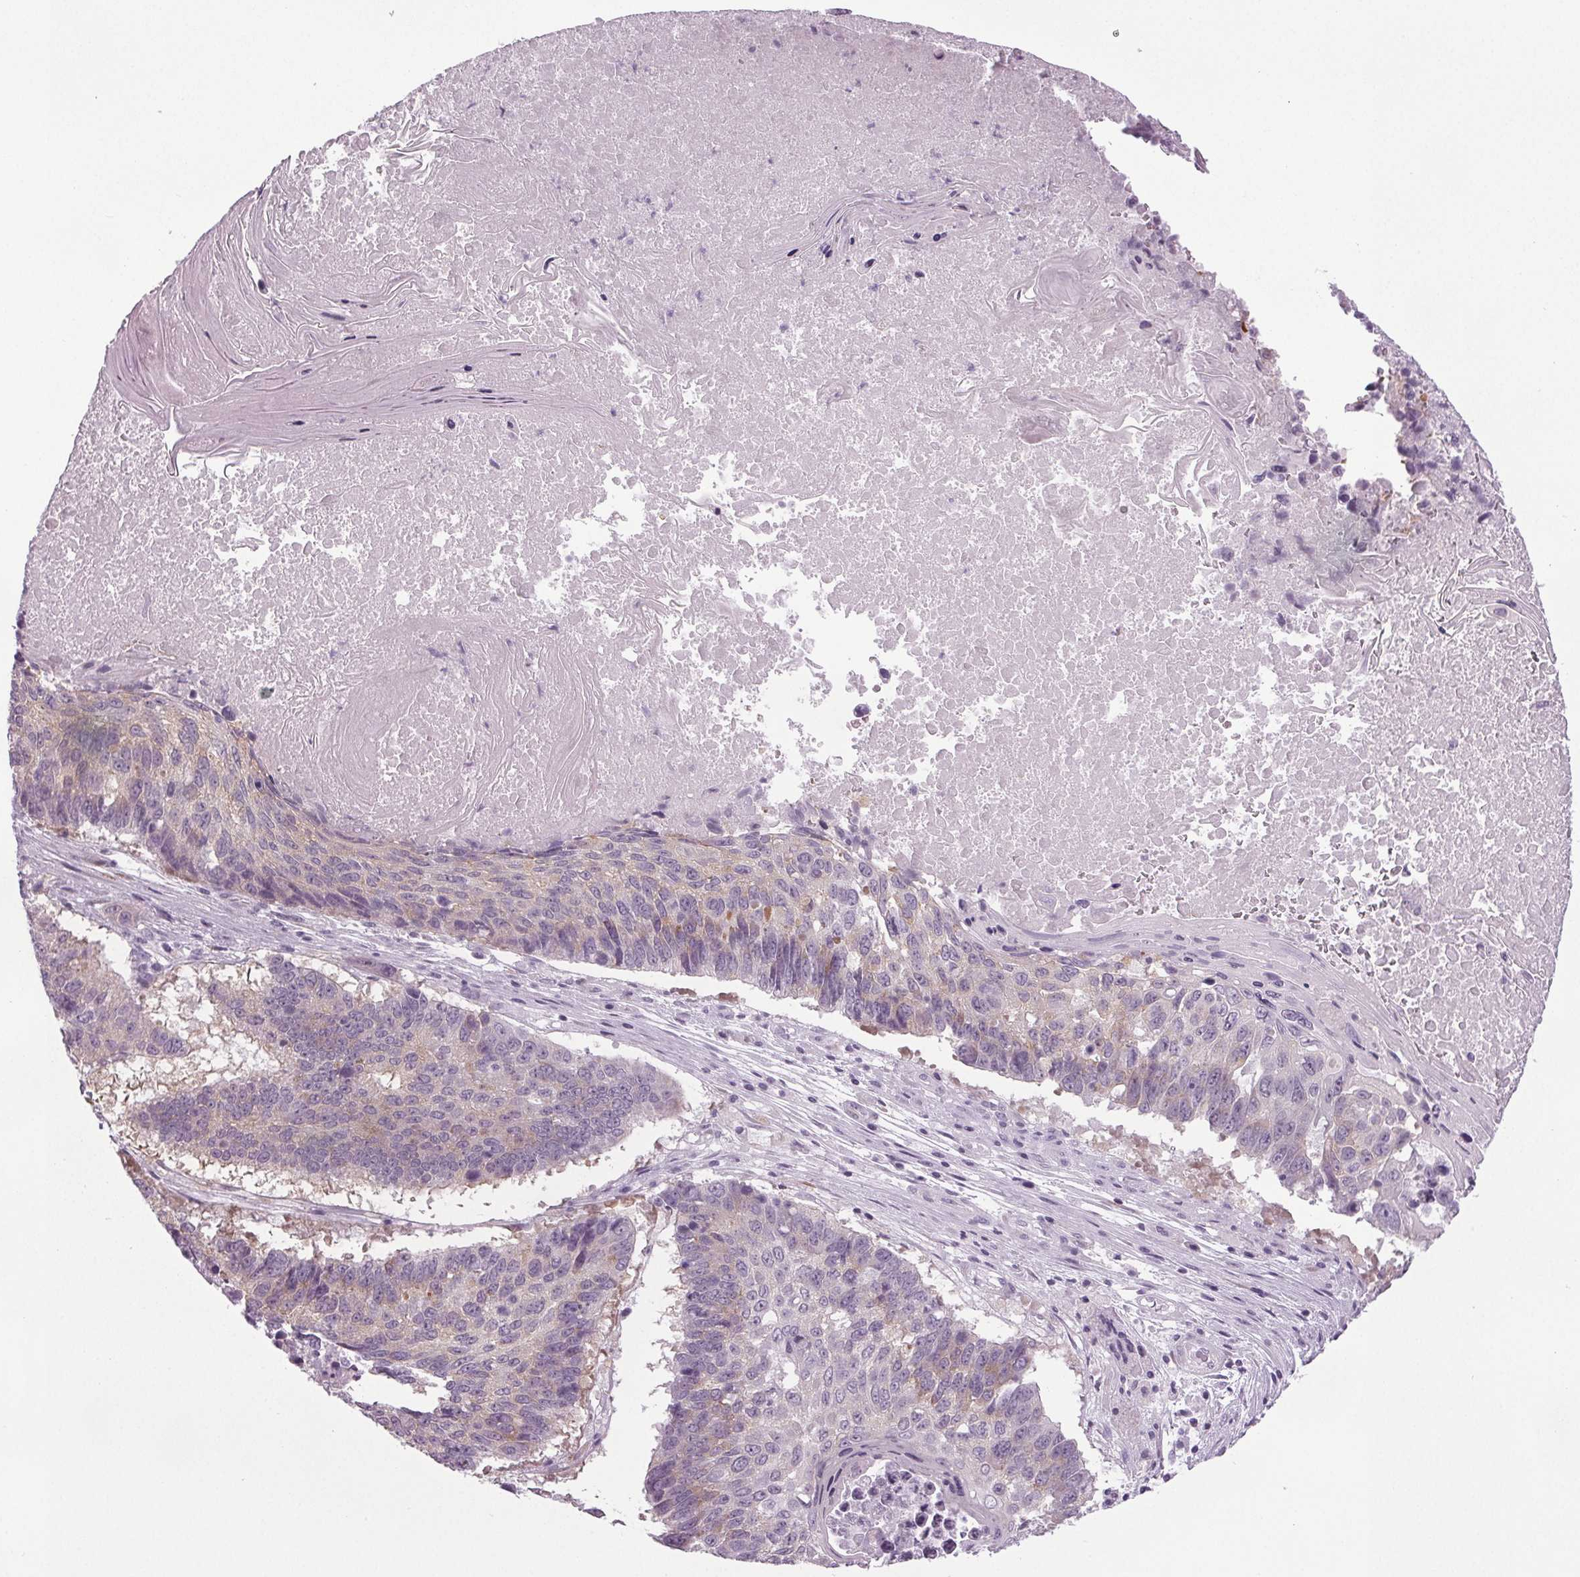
{"staining": {"intensity": "weak", "quantity": "<25%", "location": "cytoplasmic/membranous"}, "tissue": "lung cancer", "cell_type": "Tumor cells", "image_type": "cancer", "snomed": [{"axis": "morphology", "description": "Squamous cell carcinoma, NOS"}, {"axis": "topography", "description": "Lung"}], "caption": "Protein analysis of squamous cell carcinoma (lung) displays no significant staining in tumor cells.", "gene": "IGF2BP1", "patient": {"sex": "male", "age": 73}}